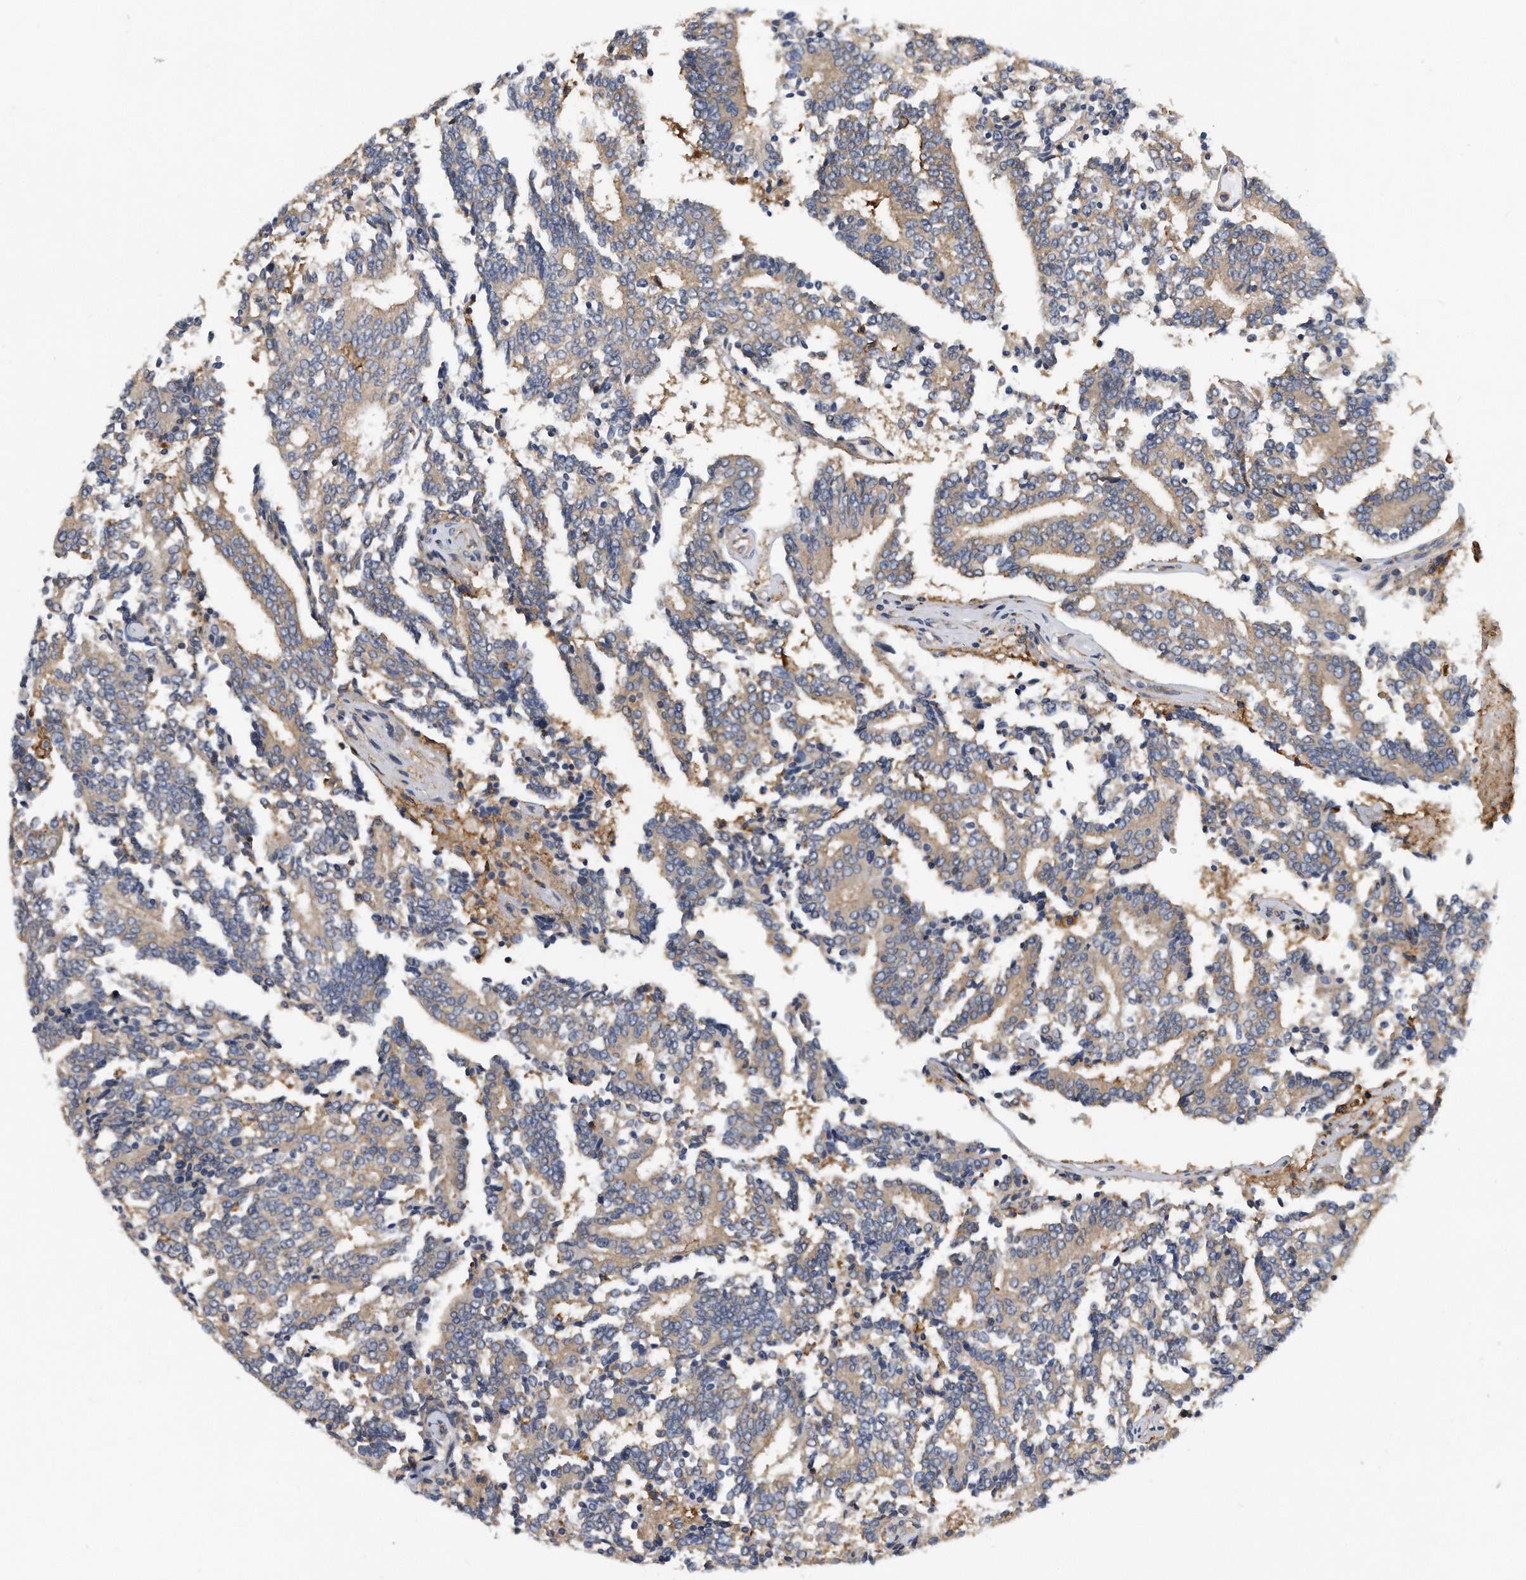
{"staining": {"intensity": "weak", "quantity": "25%-75%", "location": "cytoplasmic/membranous"}, "tissue": "prostate cancer", "cell_type": "Tumor cells", "image_type": "cancer", "snomed": [{"axis": "morphology", "description": "Normal tissue, NOS"}, {"axis": "morphology", "description": "Adenocarcinoma, High grade"}, {"axis": "topography", "description": "Prostate"}, {"axis": "topography", "description": "Seminal veicle"}], "caption": "Prostate cancer stained with a protein marker exhibits weak staining in tumor cells.", "gene": "ATG5", "patient": {"sex": "male", "age": 55}}